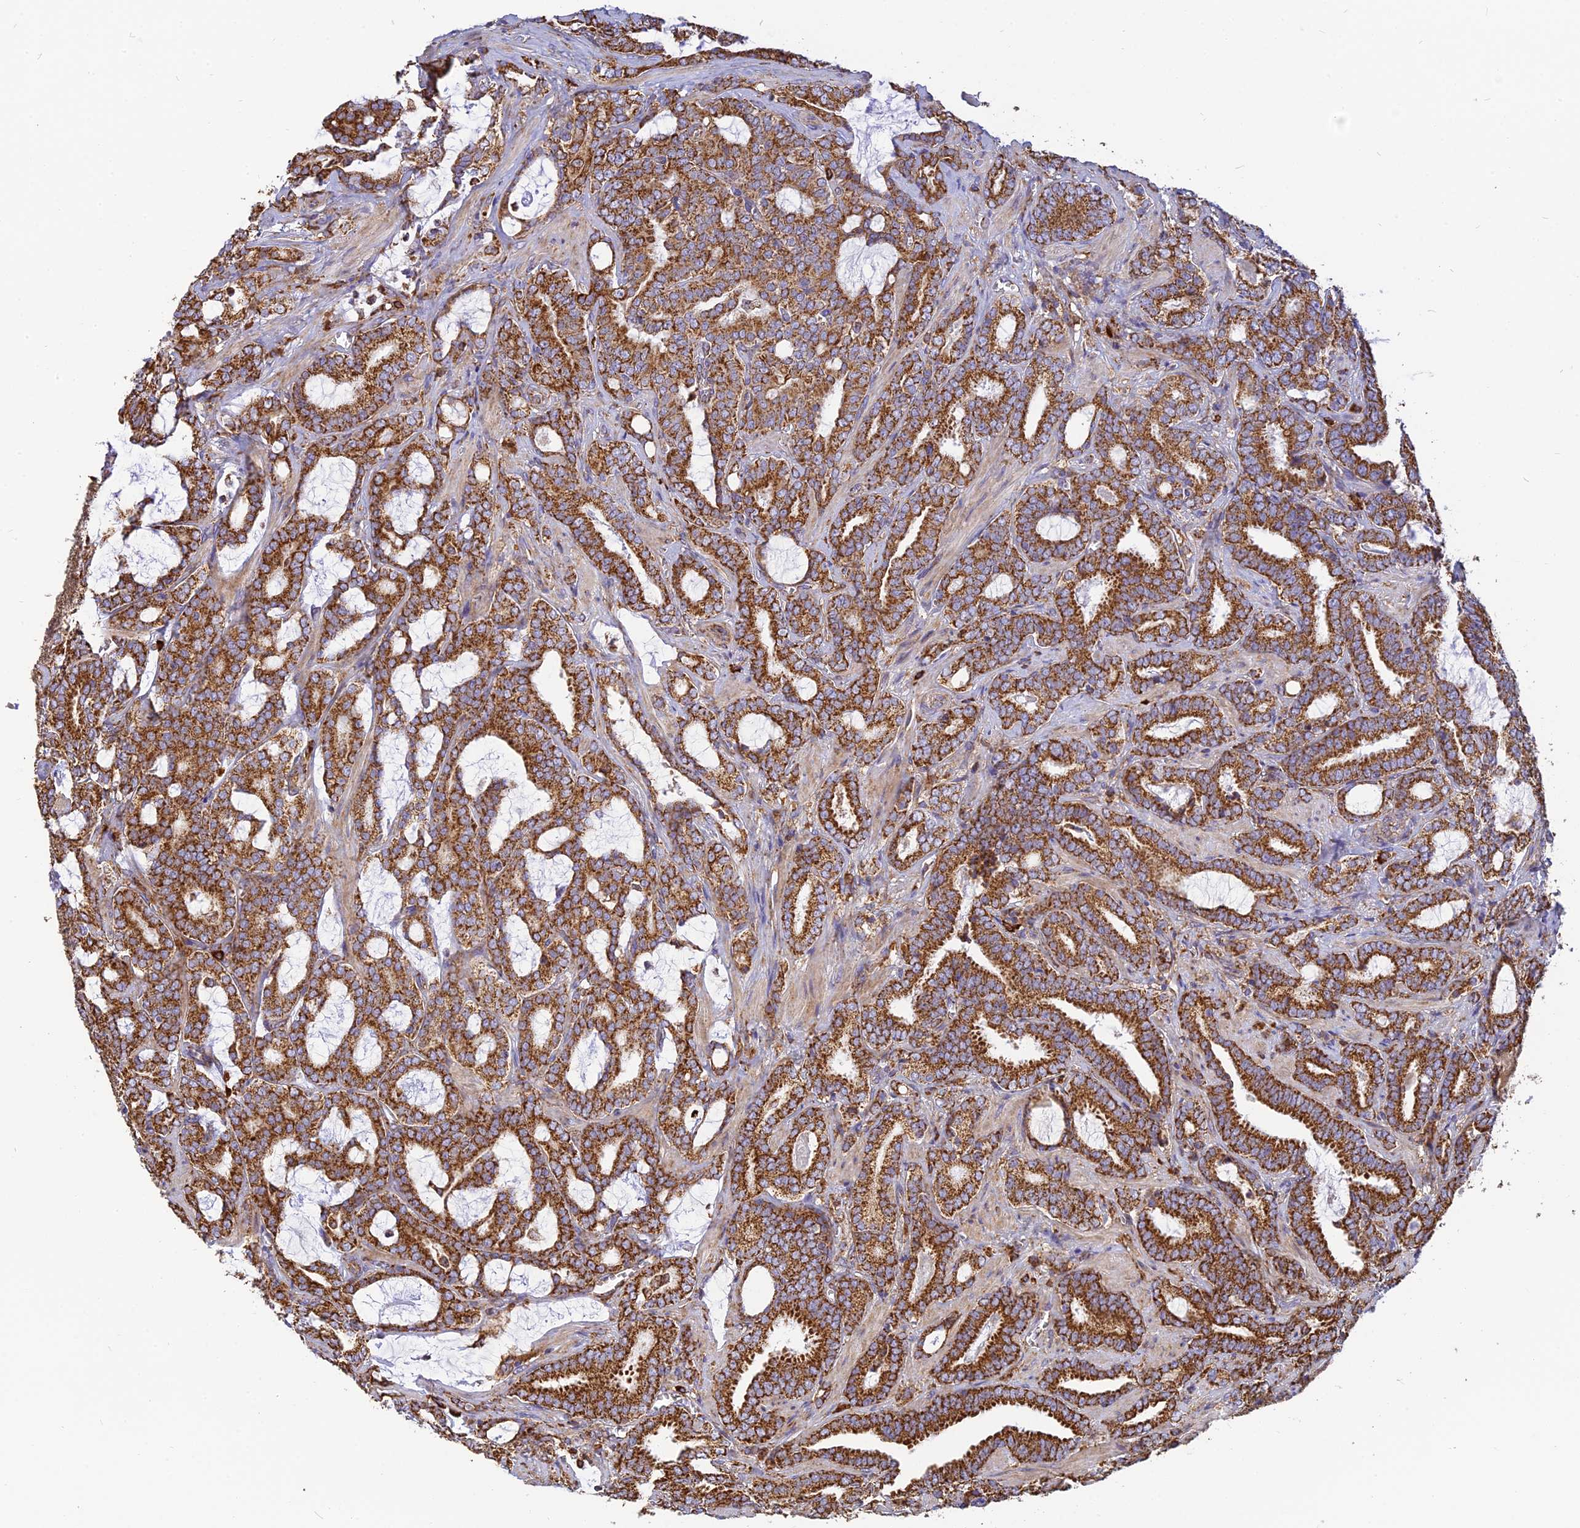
{"staining": {"intensity": "strong", "quantity": ">75%", "location": "cytoplasmic/membranous"}, "tissue": "prostate cancer", "cell_type": "Tumor cells", "image_type": "cancer", "snomed": [{"axis": "morphology", "description": "Adenocarcinoma, High grade"}, {"axis": "topography", "description": "Prostate and seminal vesicle, NOS"}], "caption": "Immunohistochemical staining of human prostate adenocarcinoma (high-grade) displays strong cytoplasmic/membranous protein positivity in about >75% of tumor cells. (DAB IHC, brown staining for protein, blue staining for nuclei).", "gene": "THUMPD2", "patient": {"sex": "male", "age": 67}}